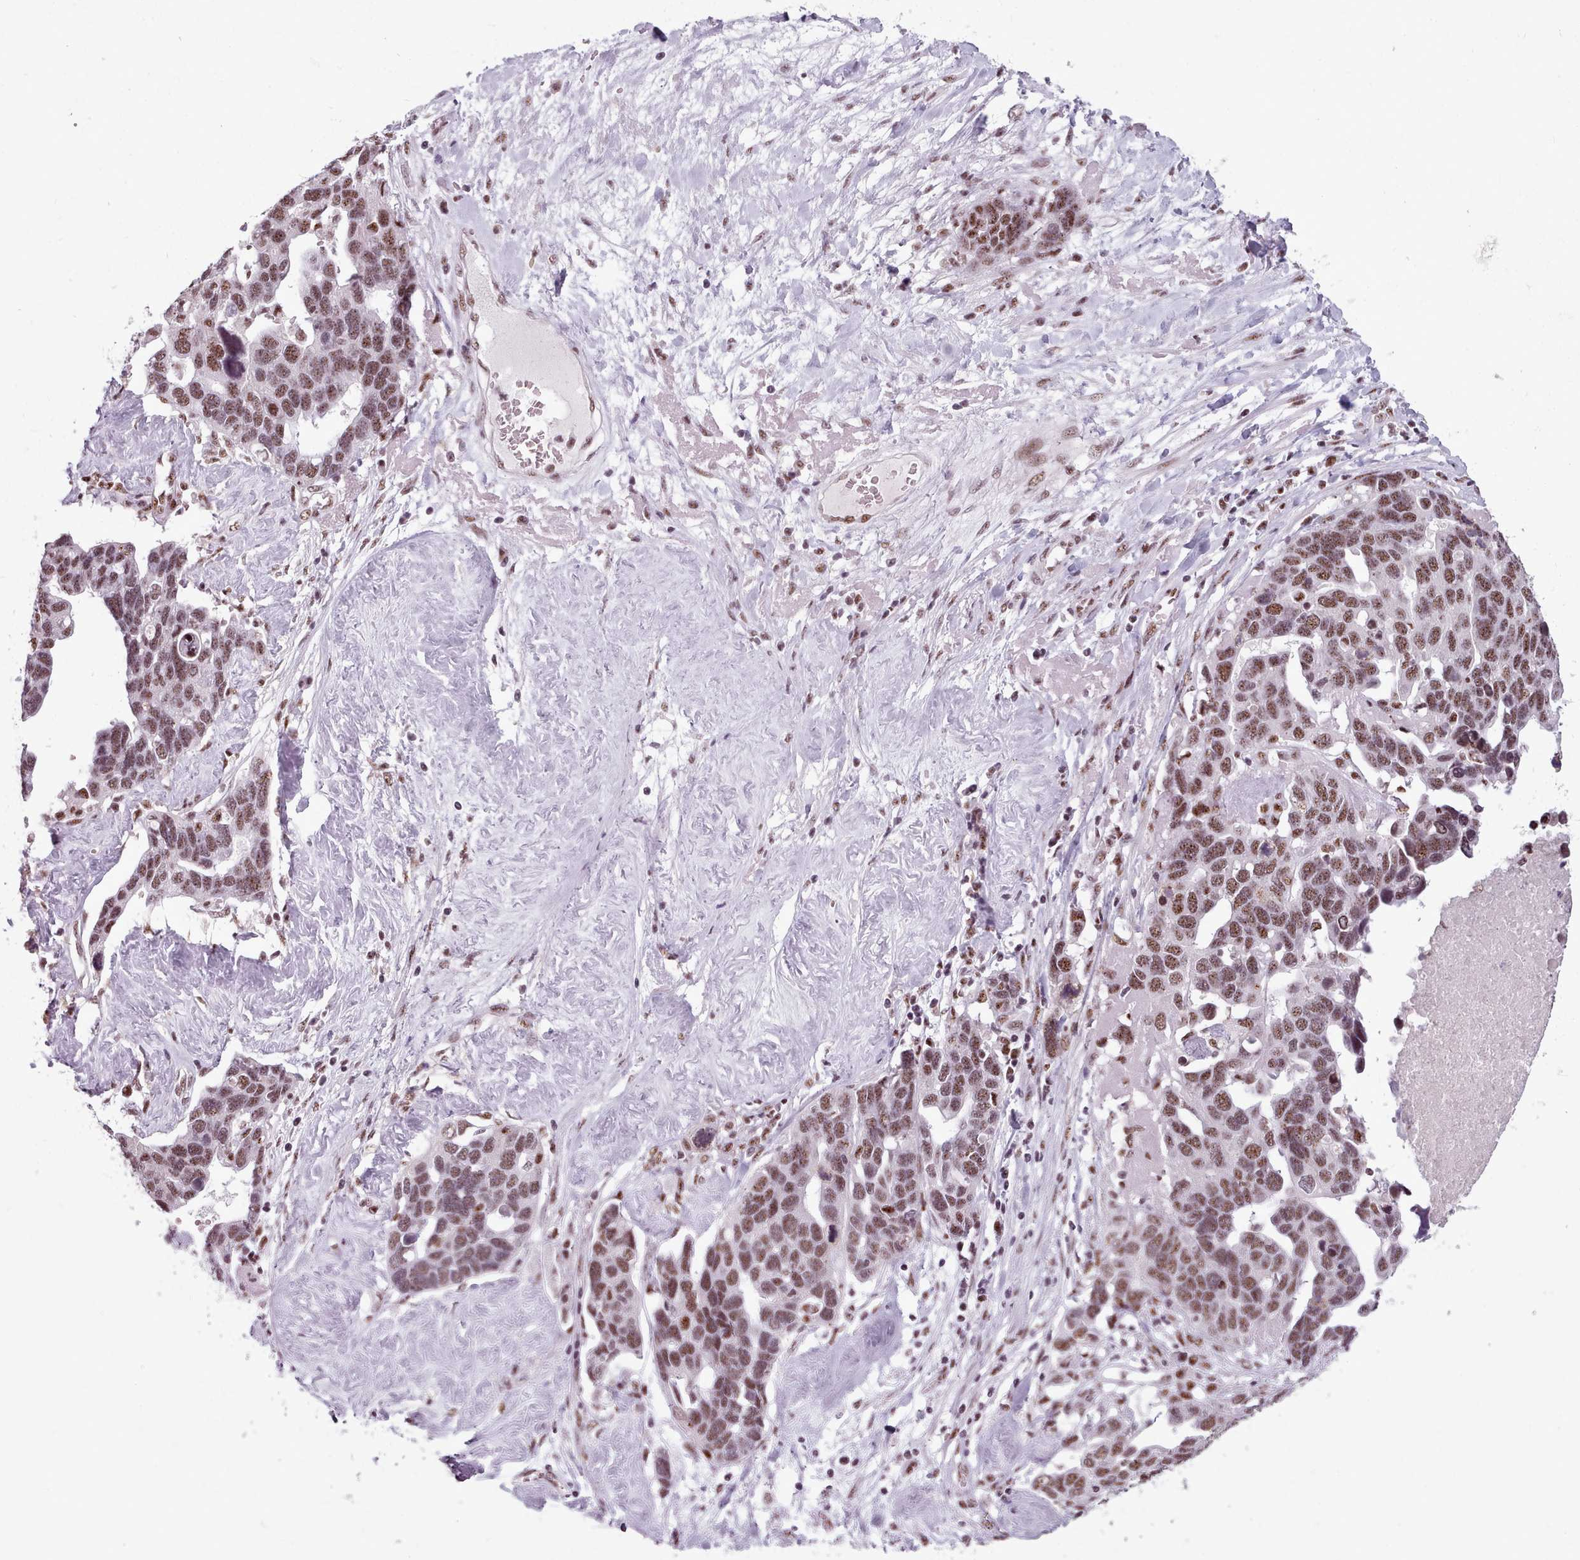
{"staining": {"intensity": "moderate", "quantity": ">75%", "location": "nuclear"}, "tissue": "ovarian cancer", "cell_type": "Tumor cells", "image_type": "cancer", "snomed": [{"axis": "morphology", "description": "Cystadenocarcinoma, serous, NOS"}, {"axis": "topography", "description": "Ovary"}], "caption": "A photomicrograph showing moderate nuclear expression in about >75% of tumor cells in ovarian cancer (serous cystadenocarcinoma), as visualized by brown immunohistochemical staining.", "gene": "SRRM1", "patient": {"sex": "female", "age": 54}}